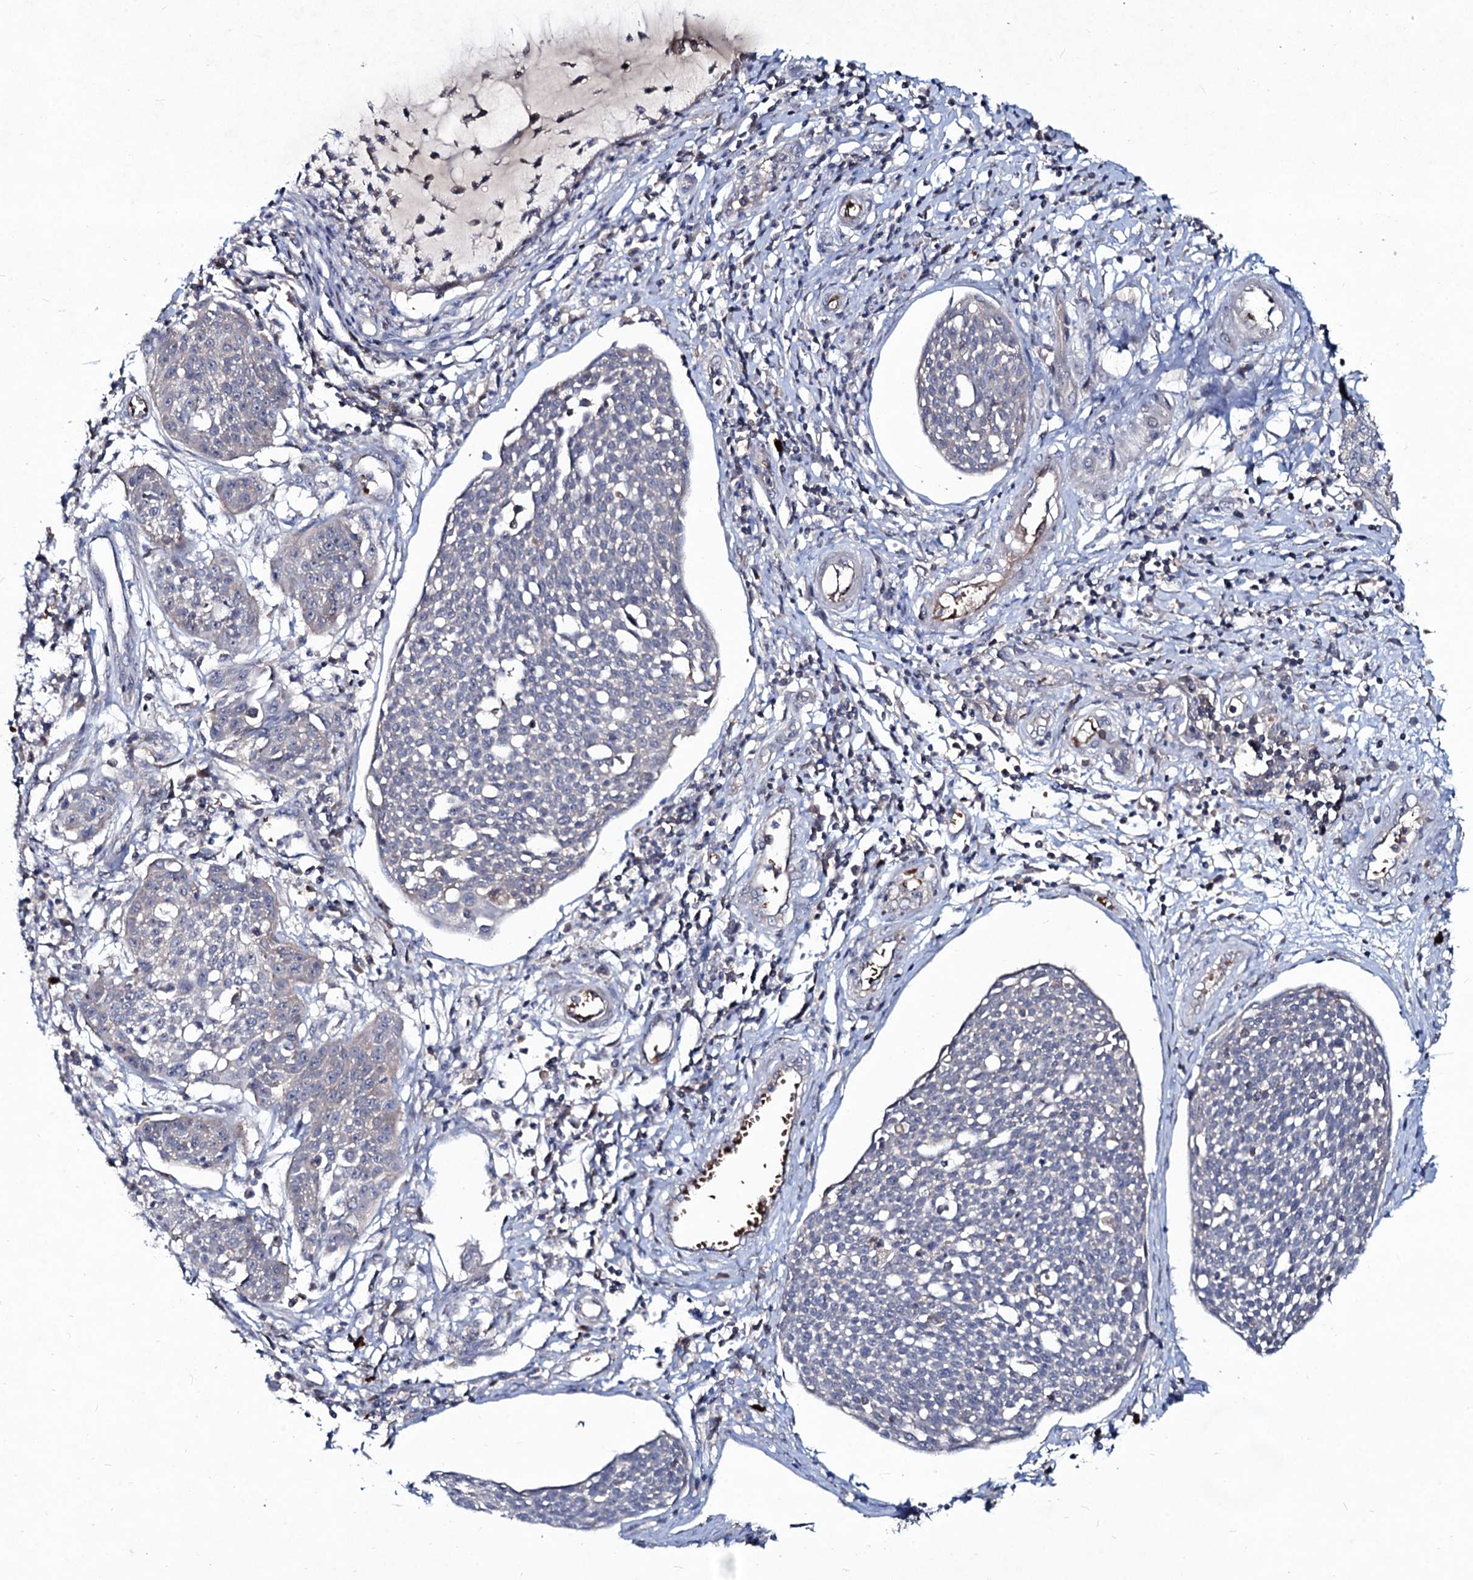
{"staining": {"intensity": "negative", "quantity": "none", "location": "none"}, "tissue": "cervical cancer", "cell_type": "Tumor cells", "image_type": "cancer", "snomed": [{"axis": "morphology", "description": "Squamous cell carcinoma, NOS"}, {"axis": "topography", "description": "Cervix"}], "caption": "Micrograph shows no protein staining in tumor cells of squamous cell carcinoma (cervical) tissue. (DAB (3,3'-diaminobenzidine) immunohistochemistry with hematoxylin counter stain).", "gene": "RNF6", "patient": {"sex": "female", "age": 34}}